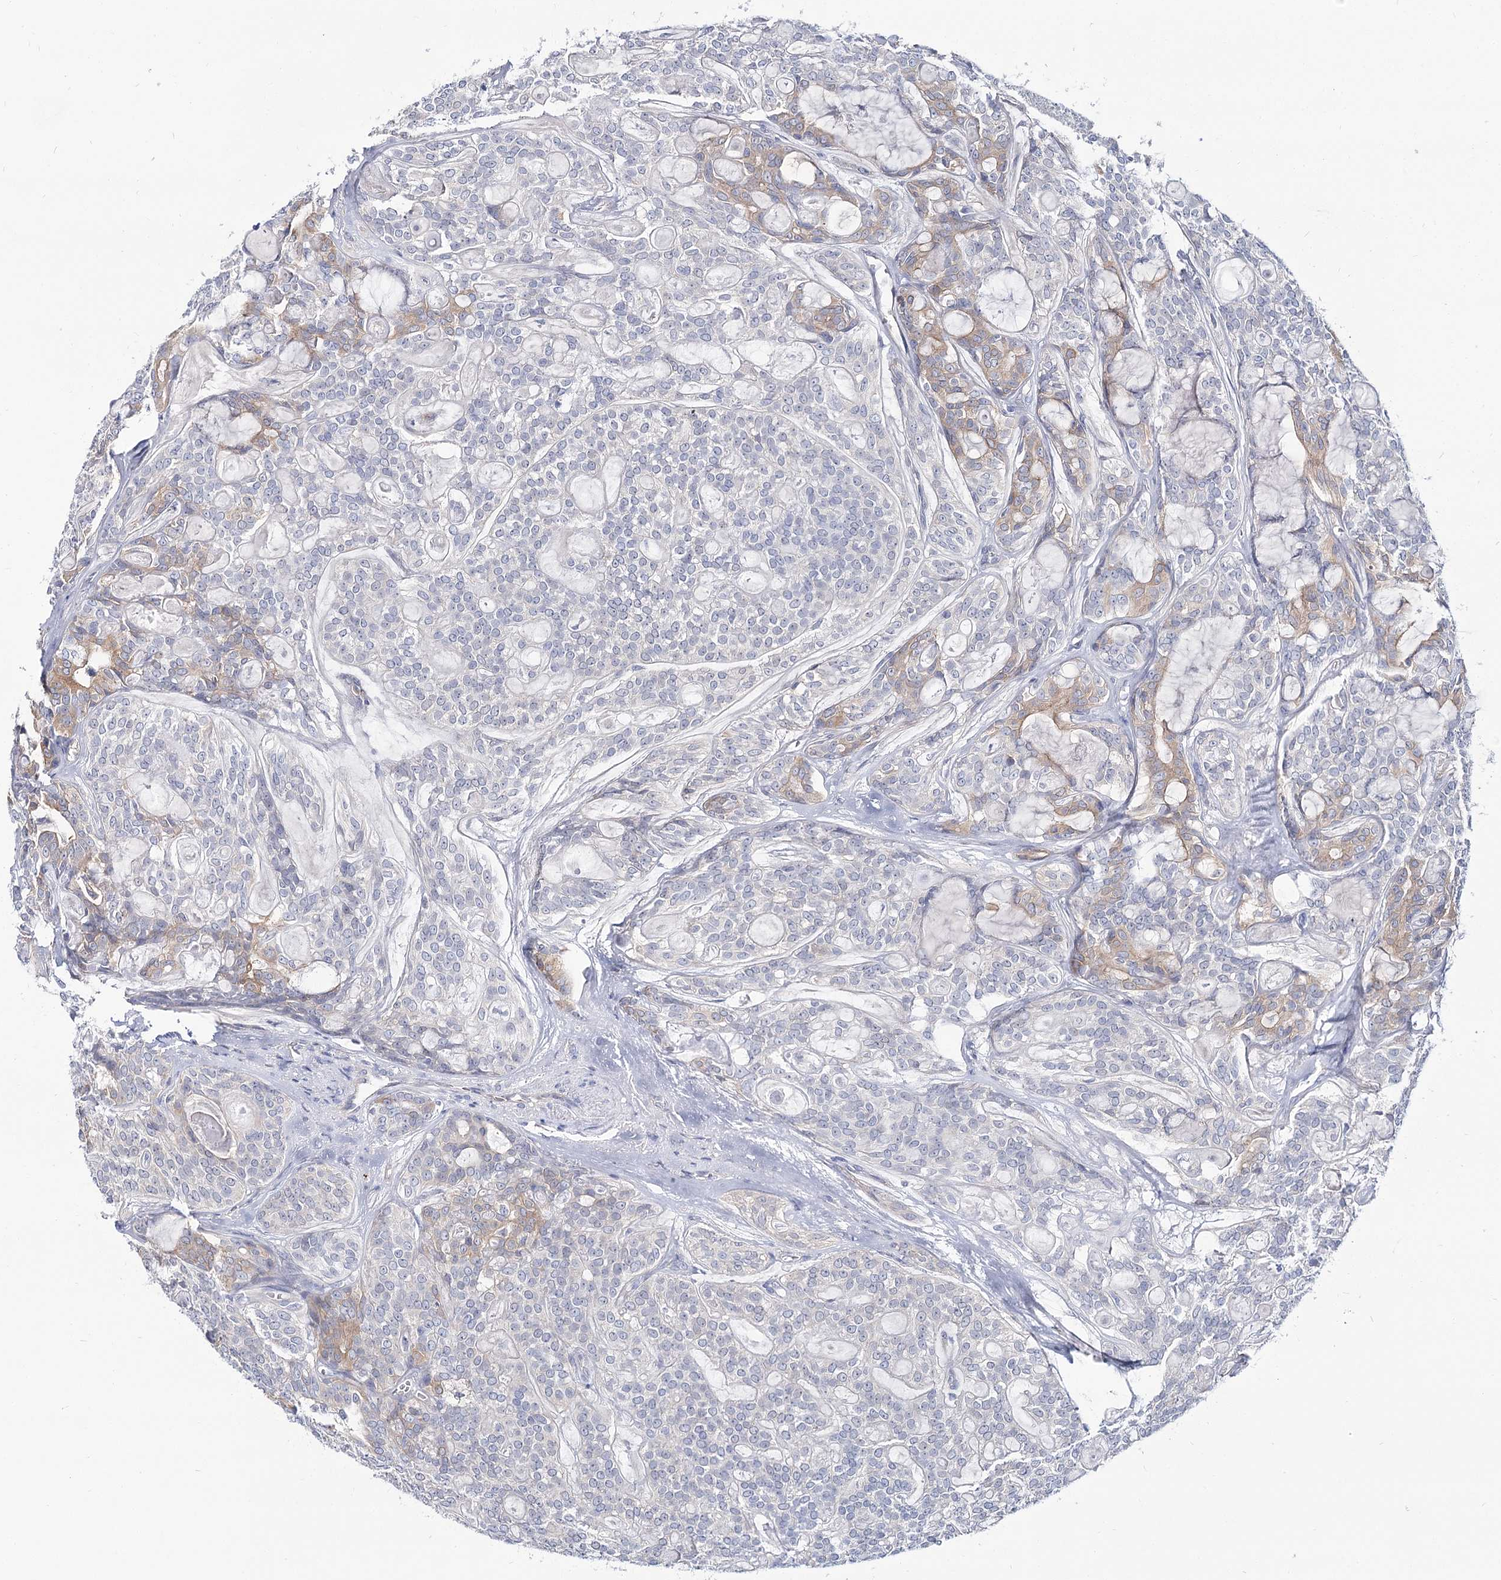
{"staining": {"intensity": "weak", "quantity": "<25%", "location": "cytoplasmic/membranous"}, "tissue": "head and neck cancer", "cell_type": "Tumor cells", "image_type": "cancer", "snomed": [{"axis": "morphology", "description": "Adenocarcinoma, NOS"}, {"axis": "topography", "description": "Head-Neck"}], "caption": "Immunohistochemistry micrograph of head and neck adenocarcinoma stained for a protein (brown), which displays no positivity in tumor cells. The staining was performed using DAB to visualize the protein expression in brown, while the nuclei were stained in blue with hematoxylin (Magnification: 20x).", "gene": "UGP2", "patient": {"sex": "male", "age": 66}}